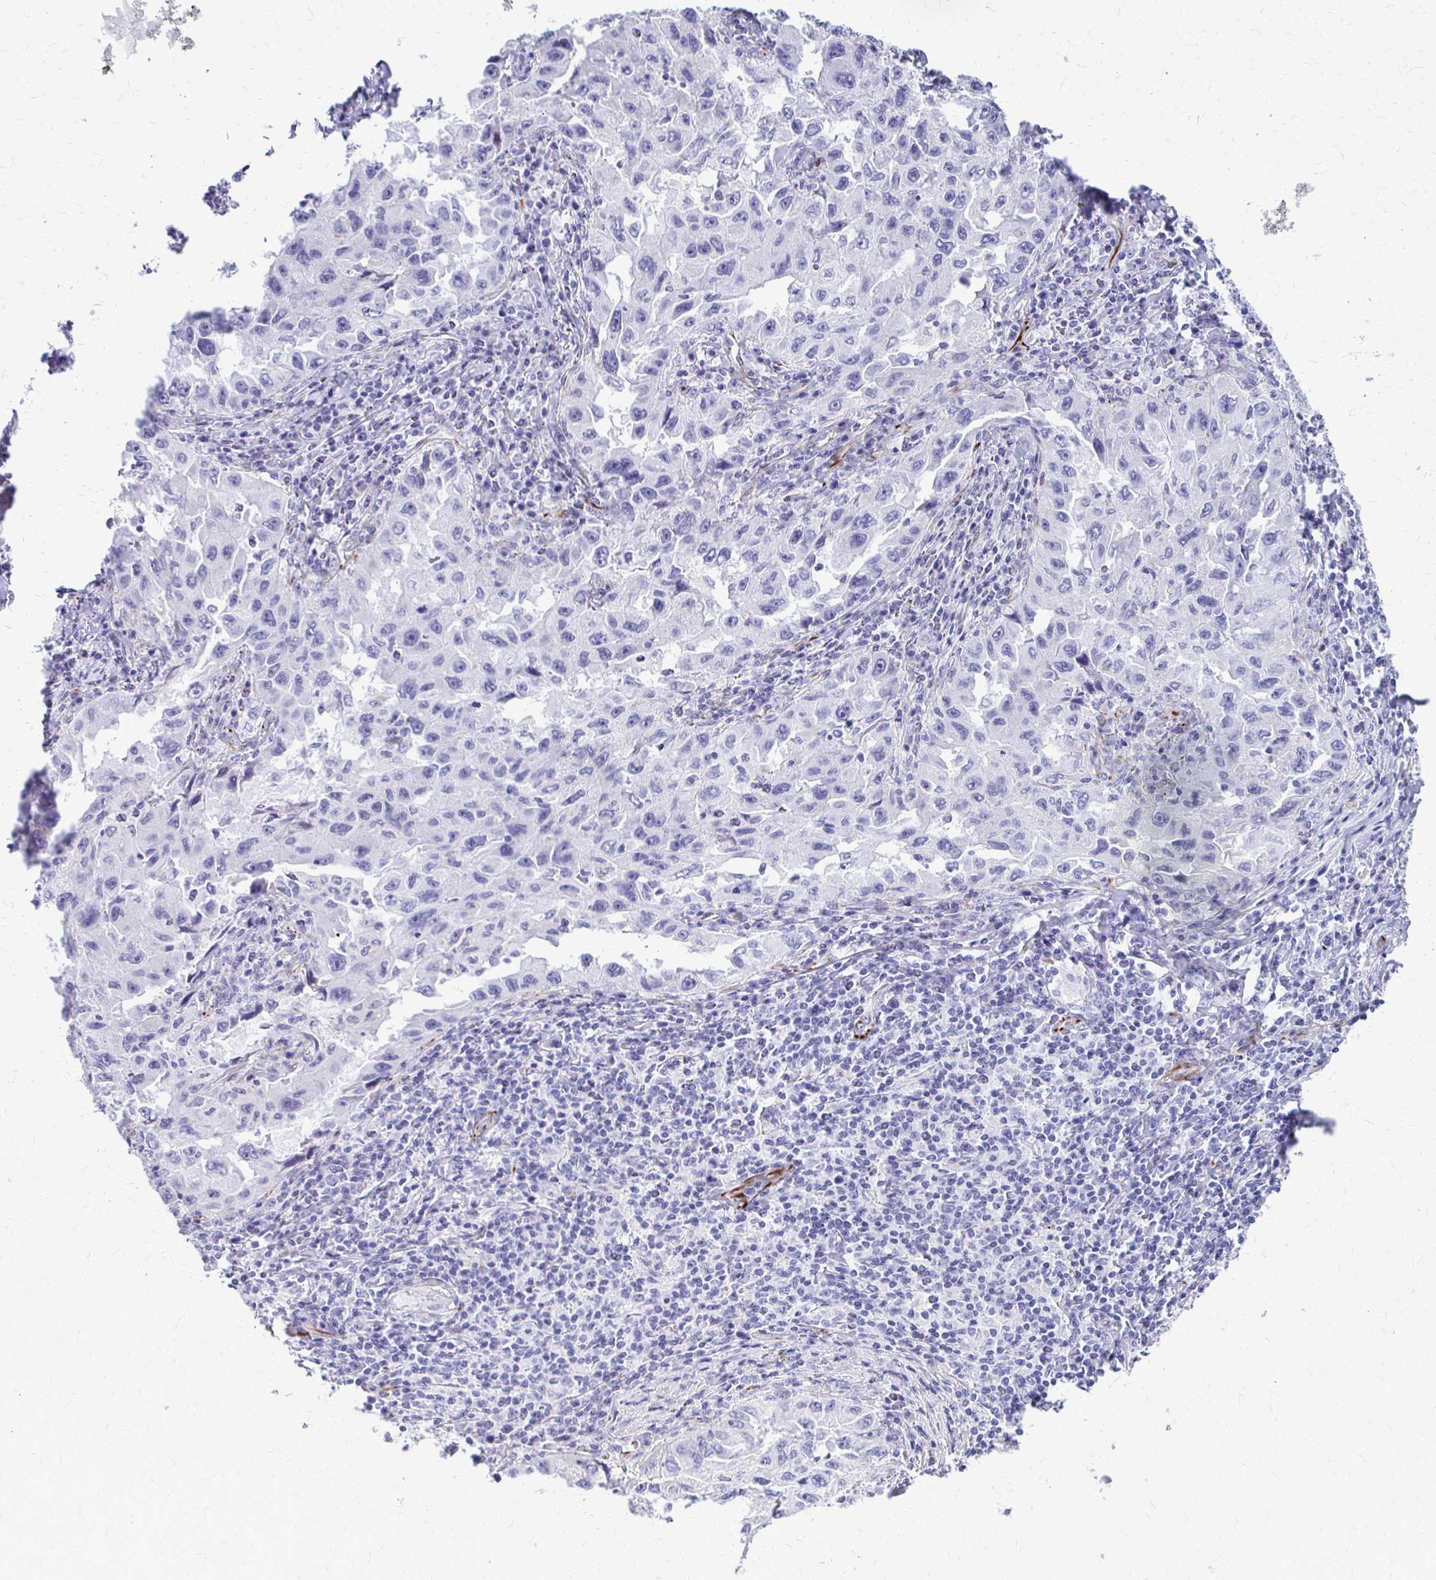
{"staining": {"intensity": "negative", "quantity": "none", "location": "none"}, "tissue": "lung cancer", "cell_type": "Tumor cells", "image_type": "cancer", "snomed": [{"axis": "morphology", "description": "Adenocarcinoma, NOS"}, {"axis": "topography", "description": "Lung"}], "caption": "Lung adenocarcinoma was stained to show a protein in brown. There is no significant positivity in tumor cells. Nuclei are stained in blue.", "gene": "TRIM6", "patient": {"sex": "female", "age": 73}}